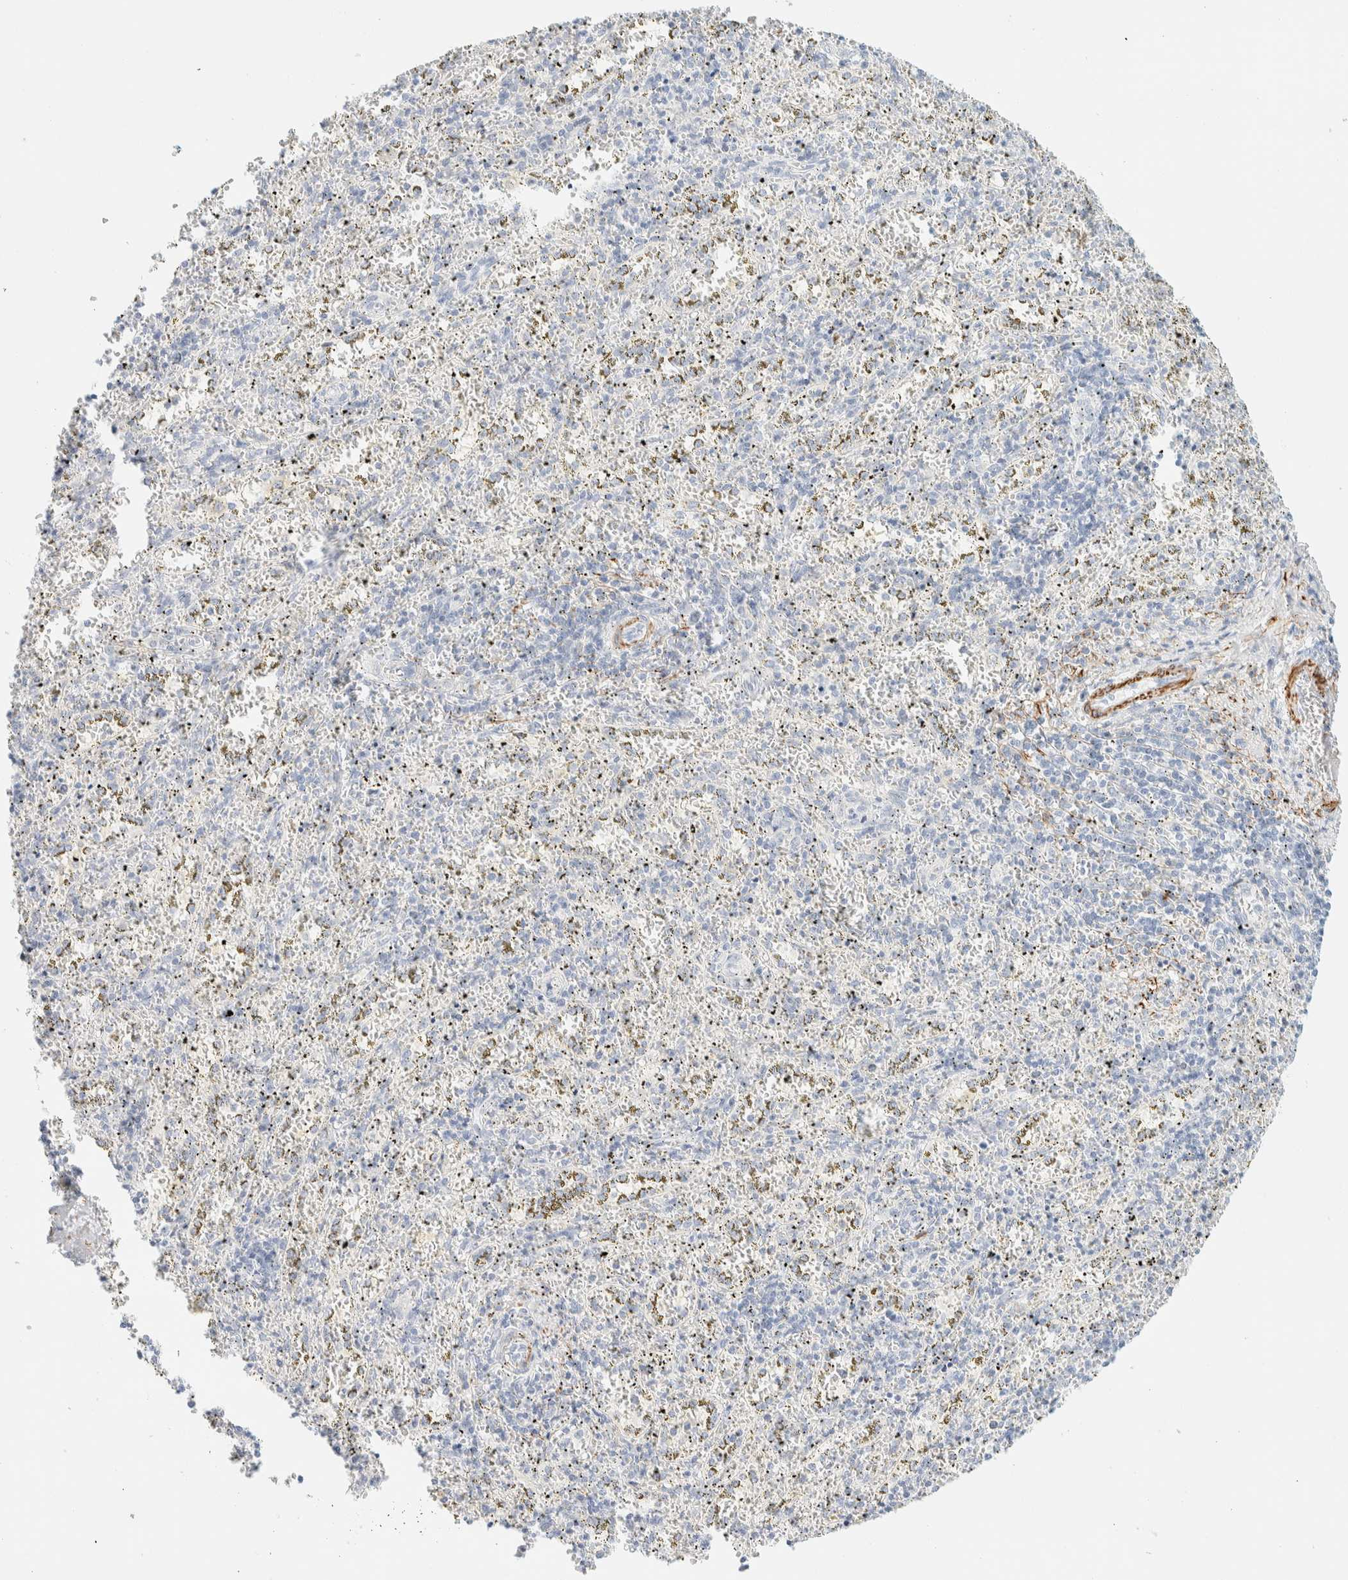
{"staining": {"intensity": "negative", "quantity": "none", "location": "none"}, "tissue": "spleen", "cell_type": "Cells in red pulp", "image_type": "normal", "snomed": [{"axis": "morphology", "description": "Normal tissue, NOS"}, {"axis": "topography", "description": "Spleen"}], "caption": "Human spleen stained for a protein using IHC demonstrates no positivity in cells in red pulp.", "gene": "AFMID", "patient": {"sex": "male", "age": 11}}